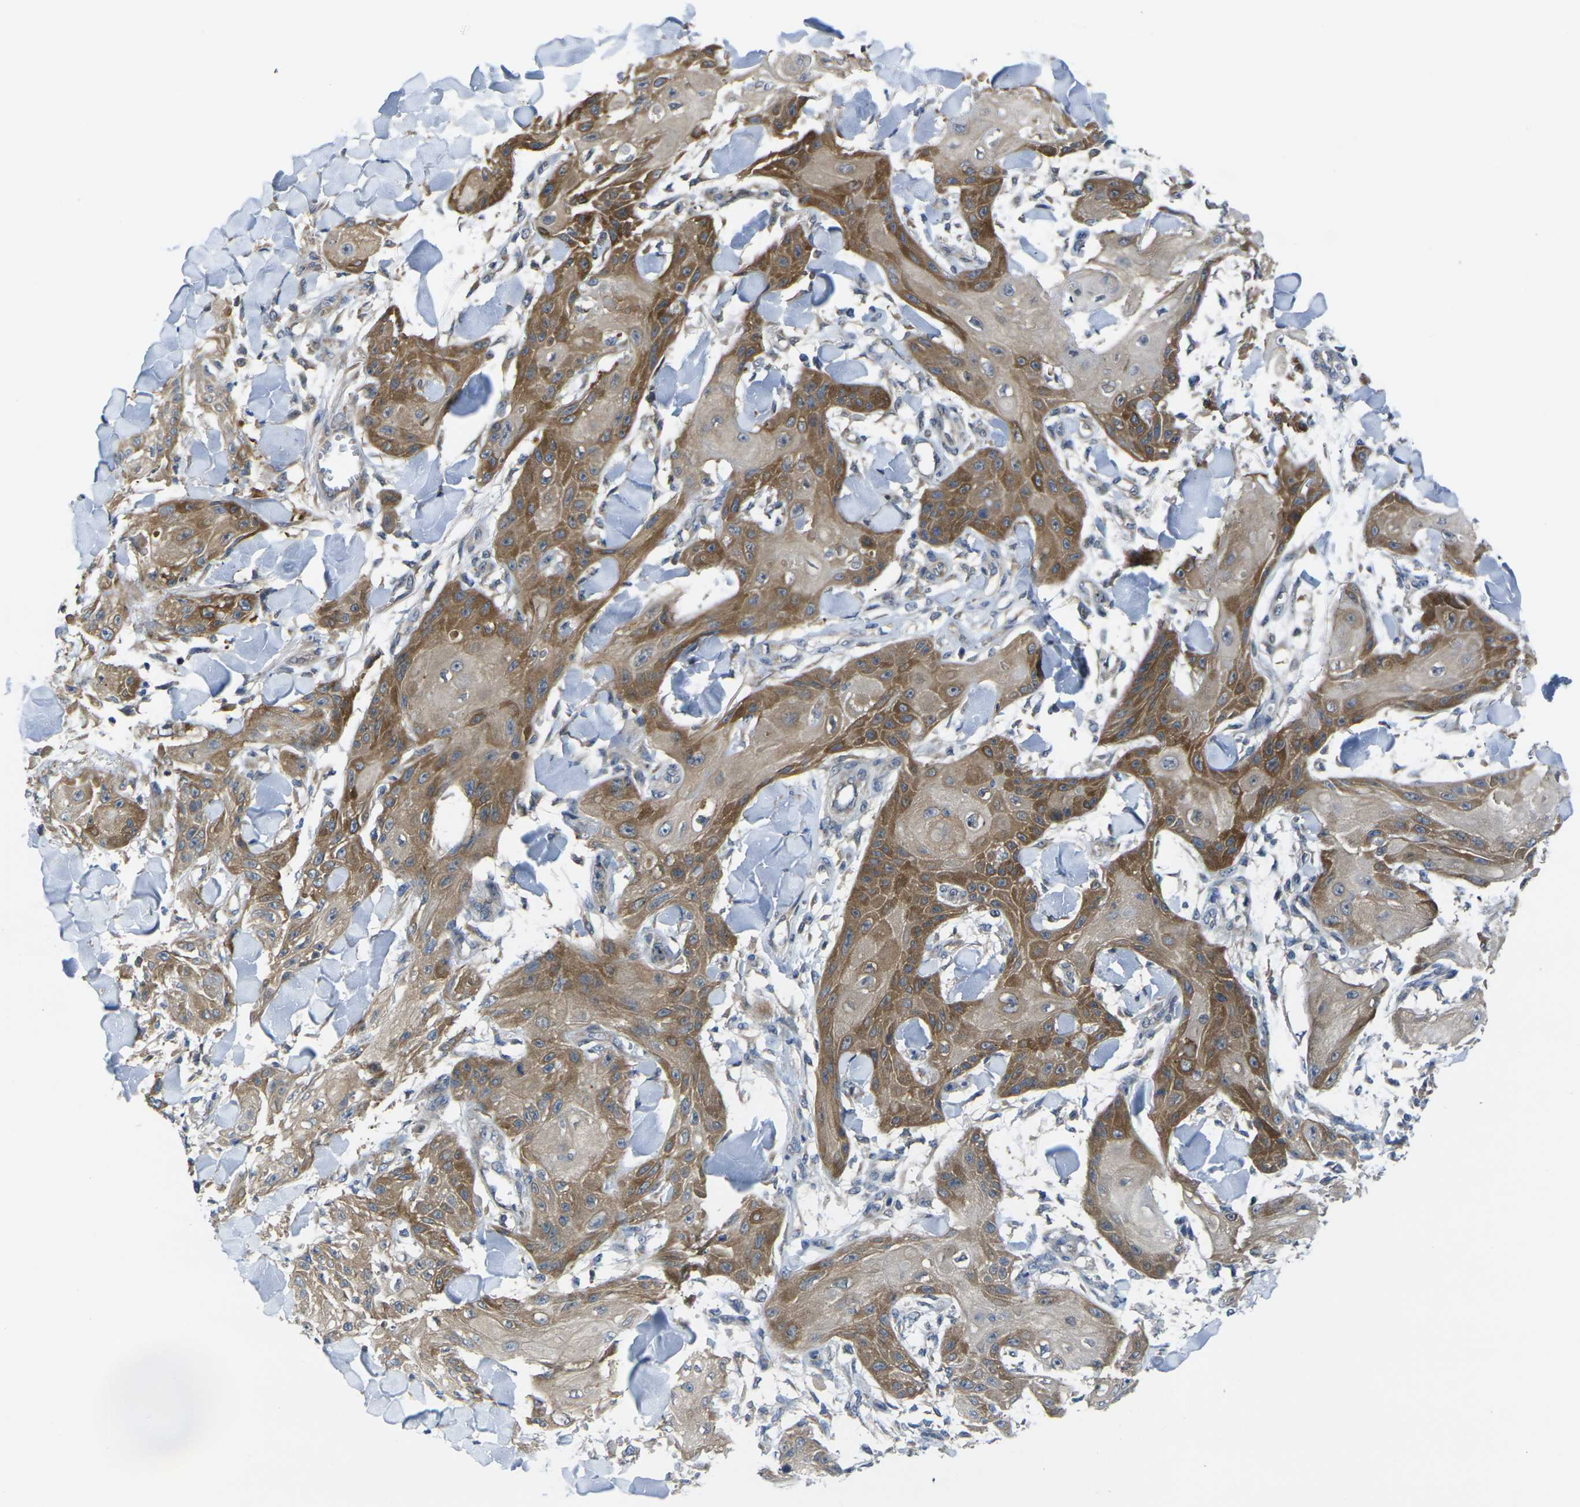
{"staining": {"intensity": "moderate", "quantity": "25%-75%", "location": "cytoplasmic/membranous"}, "tissue": "skin cancer", "cell_type": "Tumor cells", "image_type": "cancer", "snomed": [{"axis": "morphology", "description": "Squamous cell carcinoma, NOS"}, {"axis": "topography", "description": "Skin"}], "caption": "Protein expression analysis of human skin cancer (squamous cell carcinoma) reveals moderate cytoplasmic/membranous expression in about 25%-75% of tumor cells.", "gene": "GNA12", "patient": {"sex": "male", "age": 74}}